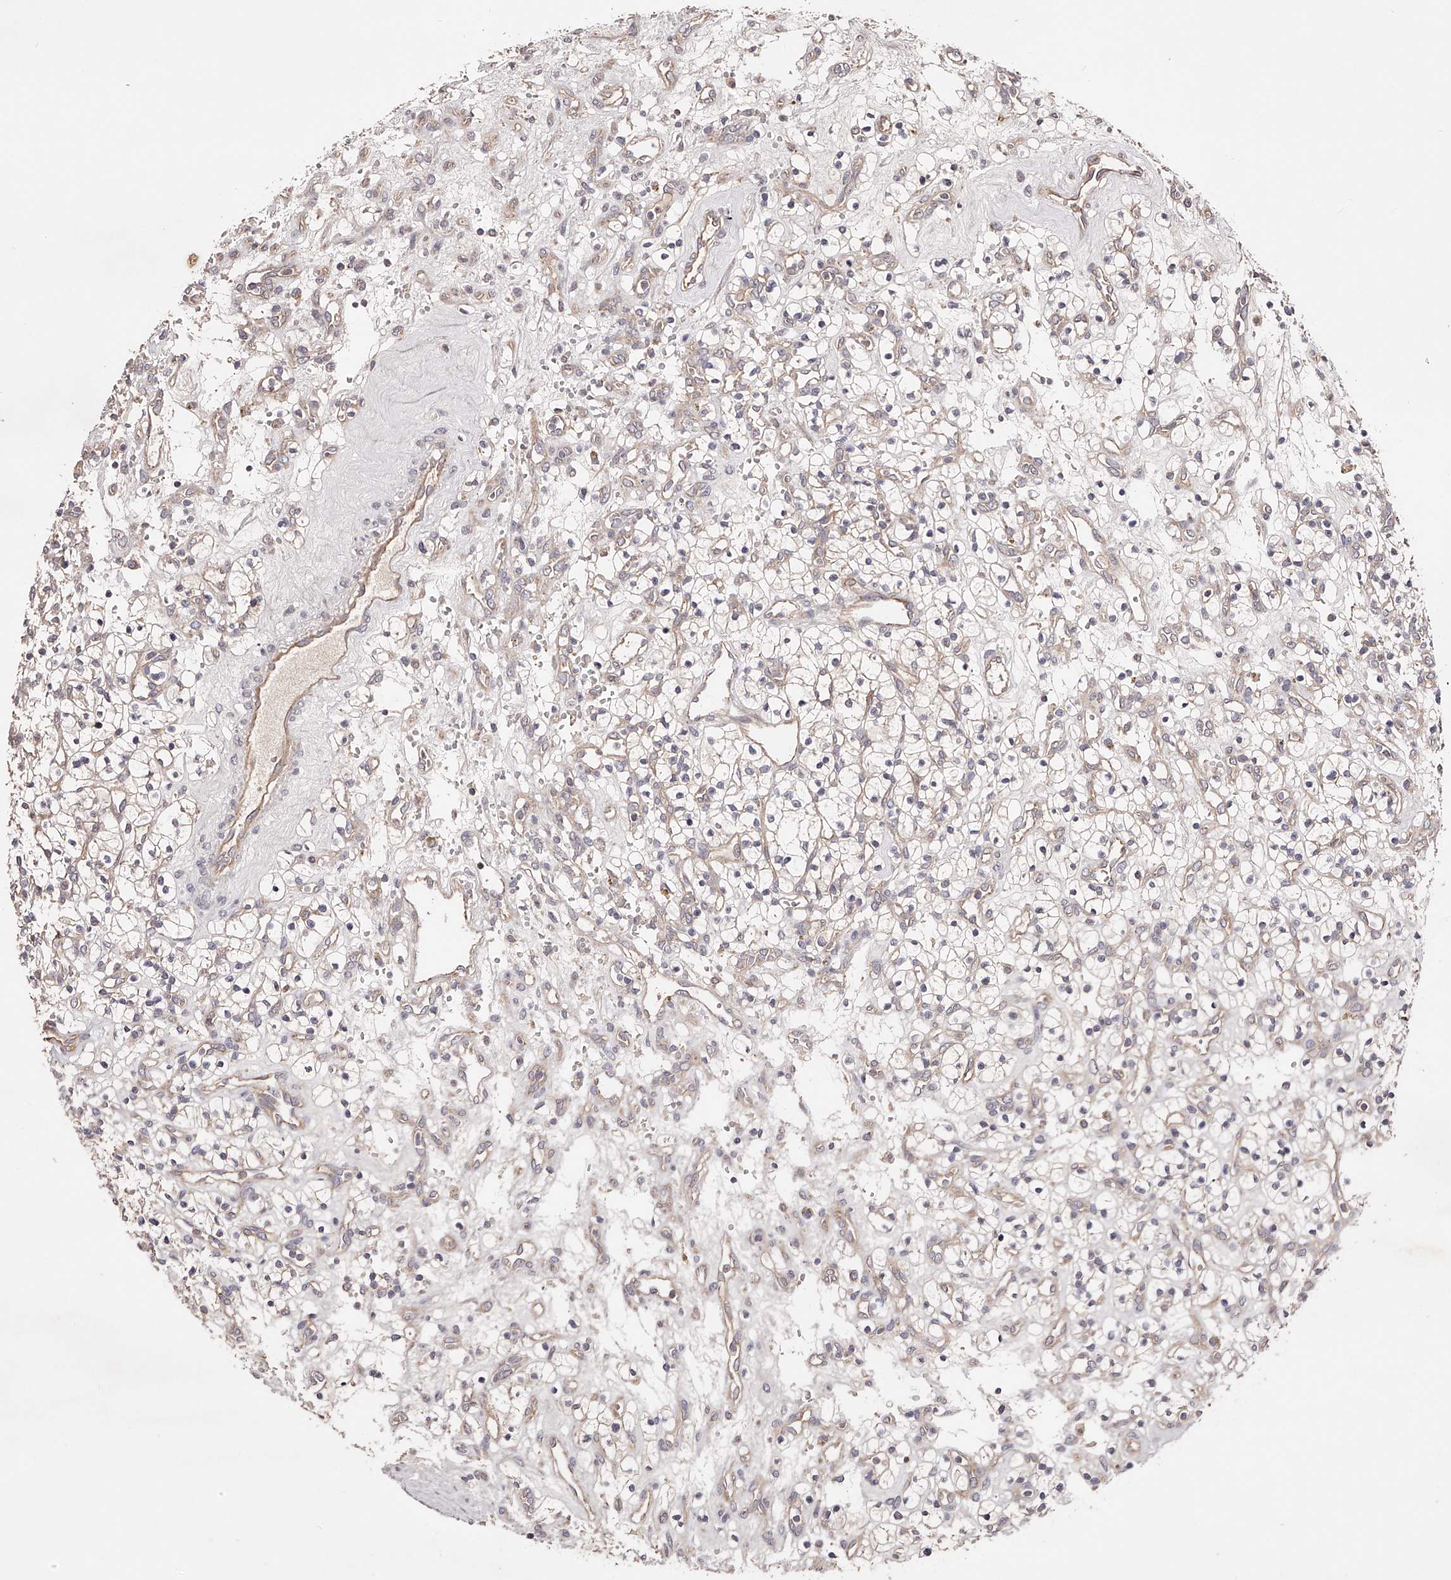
{"staining": {"intensity": "weak", "quantity": "<25%", "location": "cytoplasmic/membranous"}, "tissue": "renal cancer", "cell_type": "Tumor cells", "image_type": "cancer", "snomed": [{"axis": "morphology", "description": "Adenocarcinoma, NOS"}, {"axis": "topography", "description": "Kidney"}], "caption": "Protein analysis of renal cancer shows no significant staining in tumor cells.", "gene": "USP21", "patient": {"sex": "female", "age": 57}}